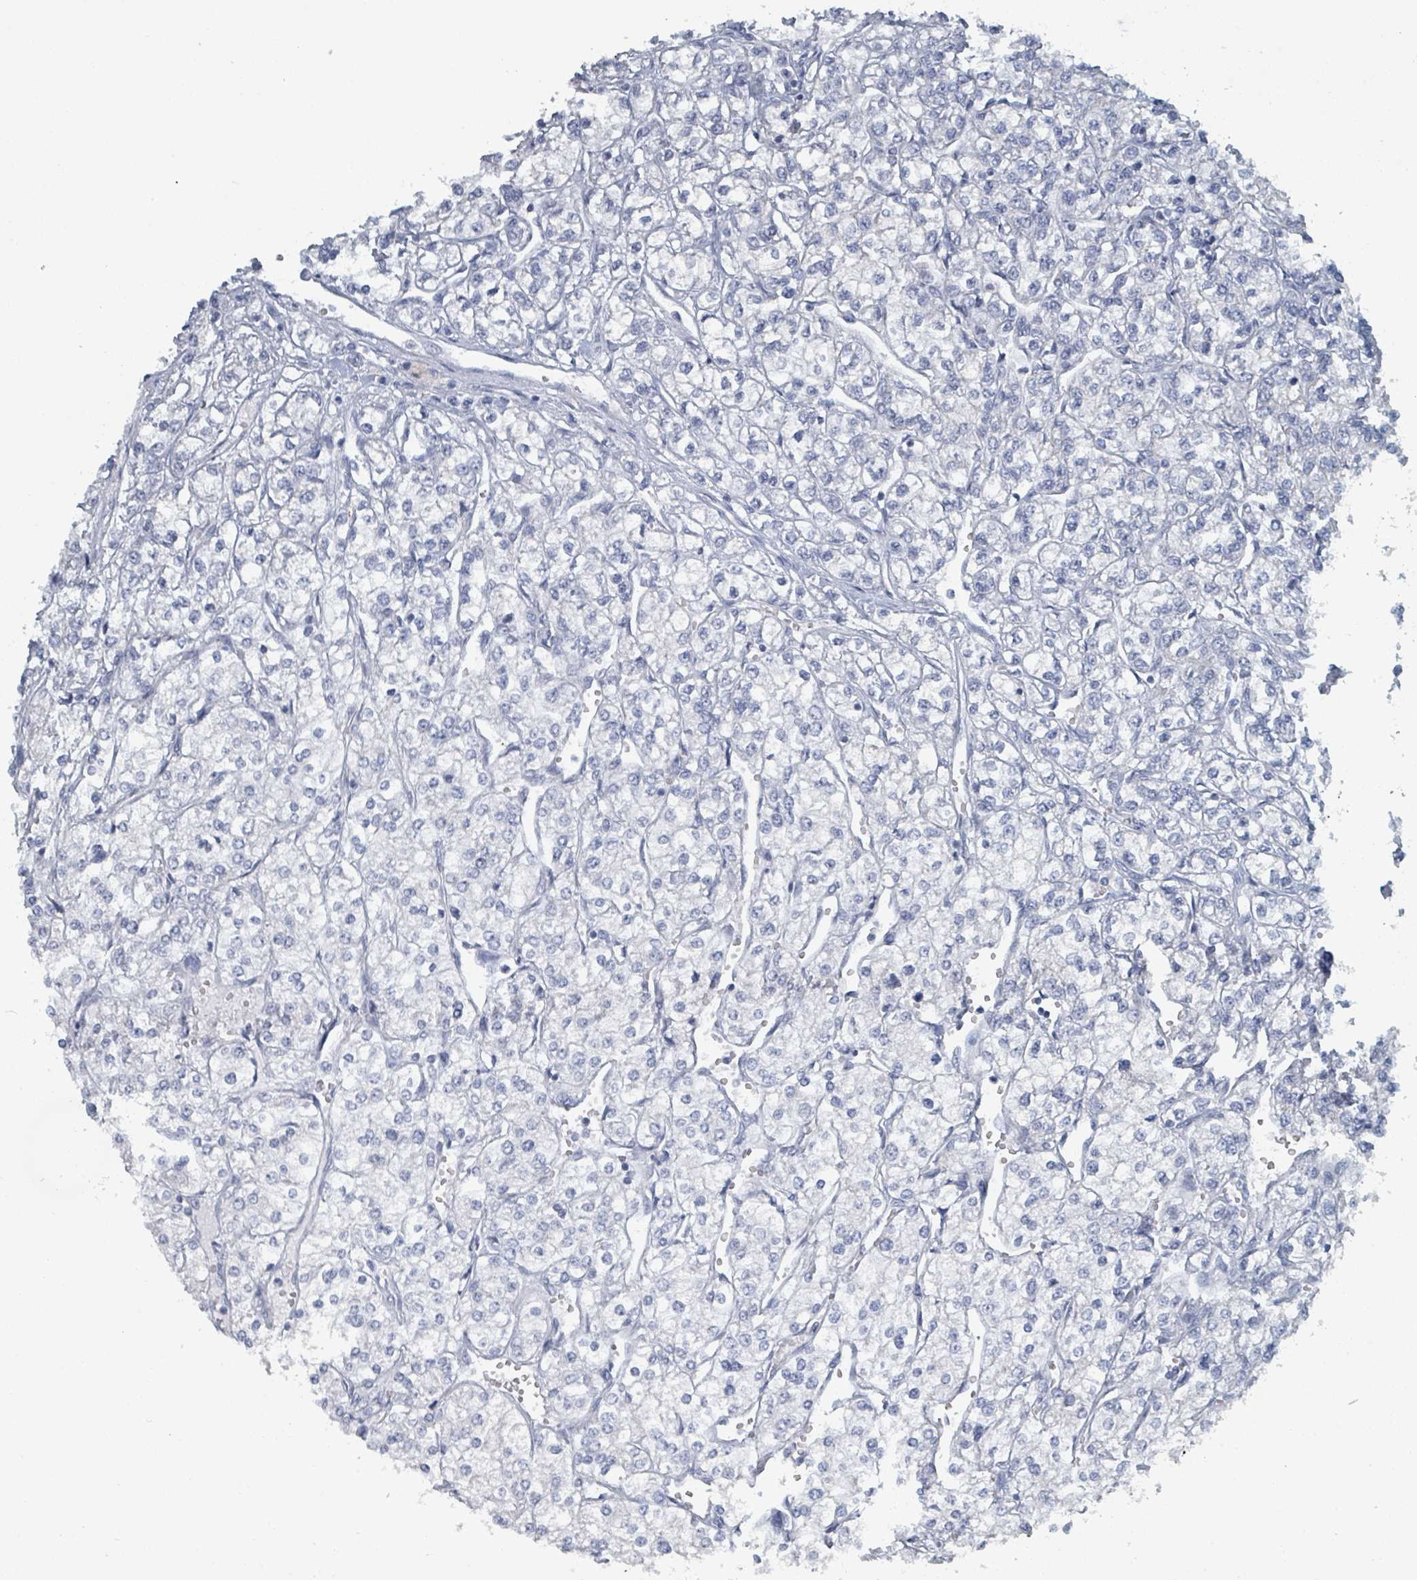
{"staining": {"intensity": "negative", "quantity": "none", "location": "none"}, "tissue": "renal cancer", "cell_type": "Tumor cells", "image_type": "cancer", "snomed": [{"axis": "morphology", "description": "Adenocarcinoma, NOS"}, {"axis": "topography", "description": "Kidney"}], "caption": "The micrograph reveals no significant positivity in tumor cells of renal cancer (adenocarcinoma). (DAB (3,3'-diaminobenzidine) immunohistochemistry visualized using brightfield microscopy, high magnification).", "gene": "HEATR5A", "patient": {"sex": "male", "age": 80}}